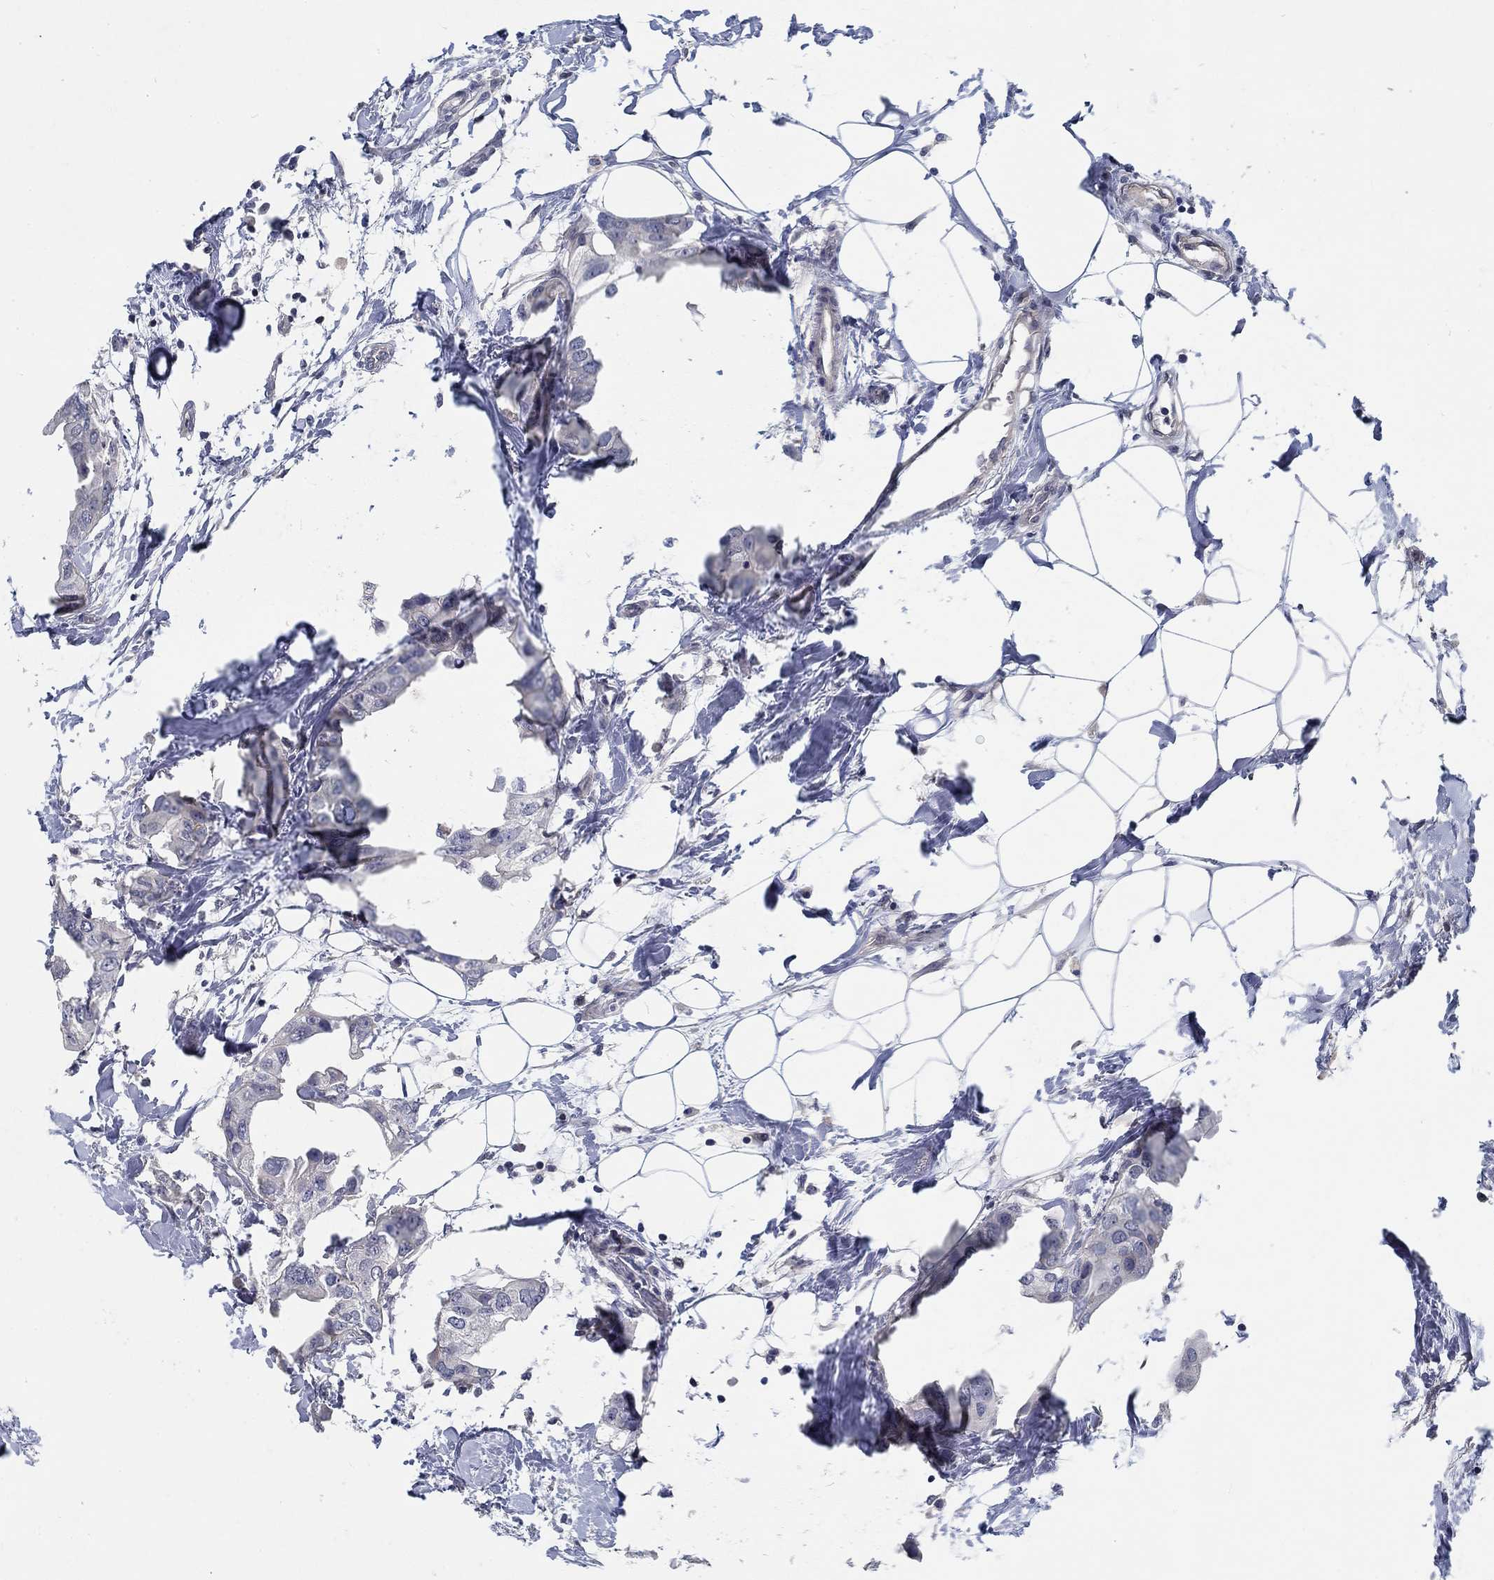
{"staining": {"intensity": "negative", "quantity": "none", "location": "none"}, "tissue": "breast cancer", "cell_type": "Tumor cells", "image_type": "cancer", "snomed": [{"axis": "morphology", "description": "Normal tissue, NOS"}, {"axis": "morphology", "description": "Duct carcinoma"}, {"axis": "topography", "description": "Breast"}], "caption": "The immunohistochemistry (IHC) image has no significant expression in tumor cells of breast intraductal carcinoma tissue.", "gene": "MYBPC1", "patient": {"sex": "female", "age": 40}}